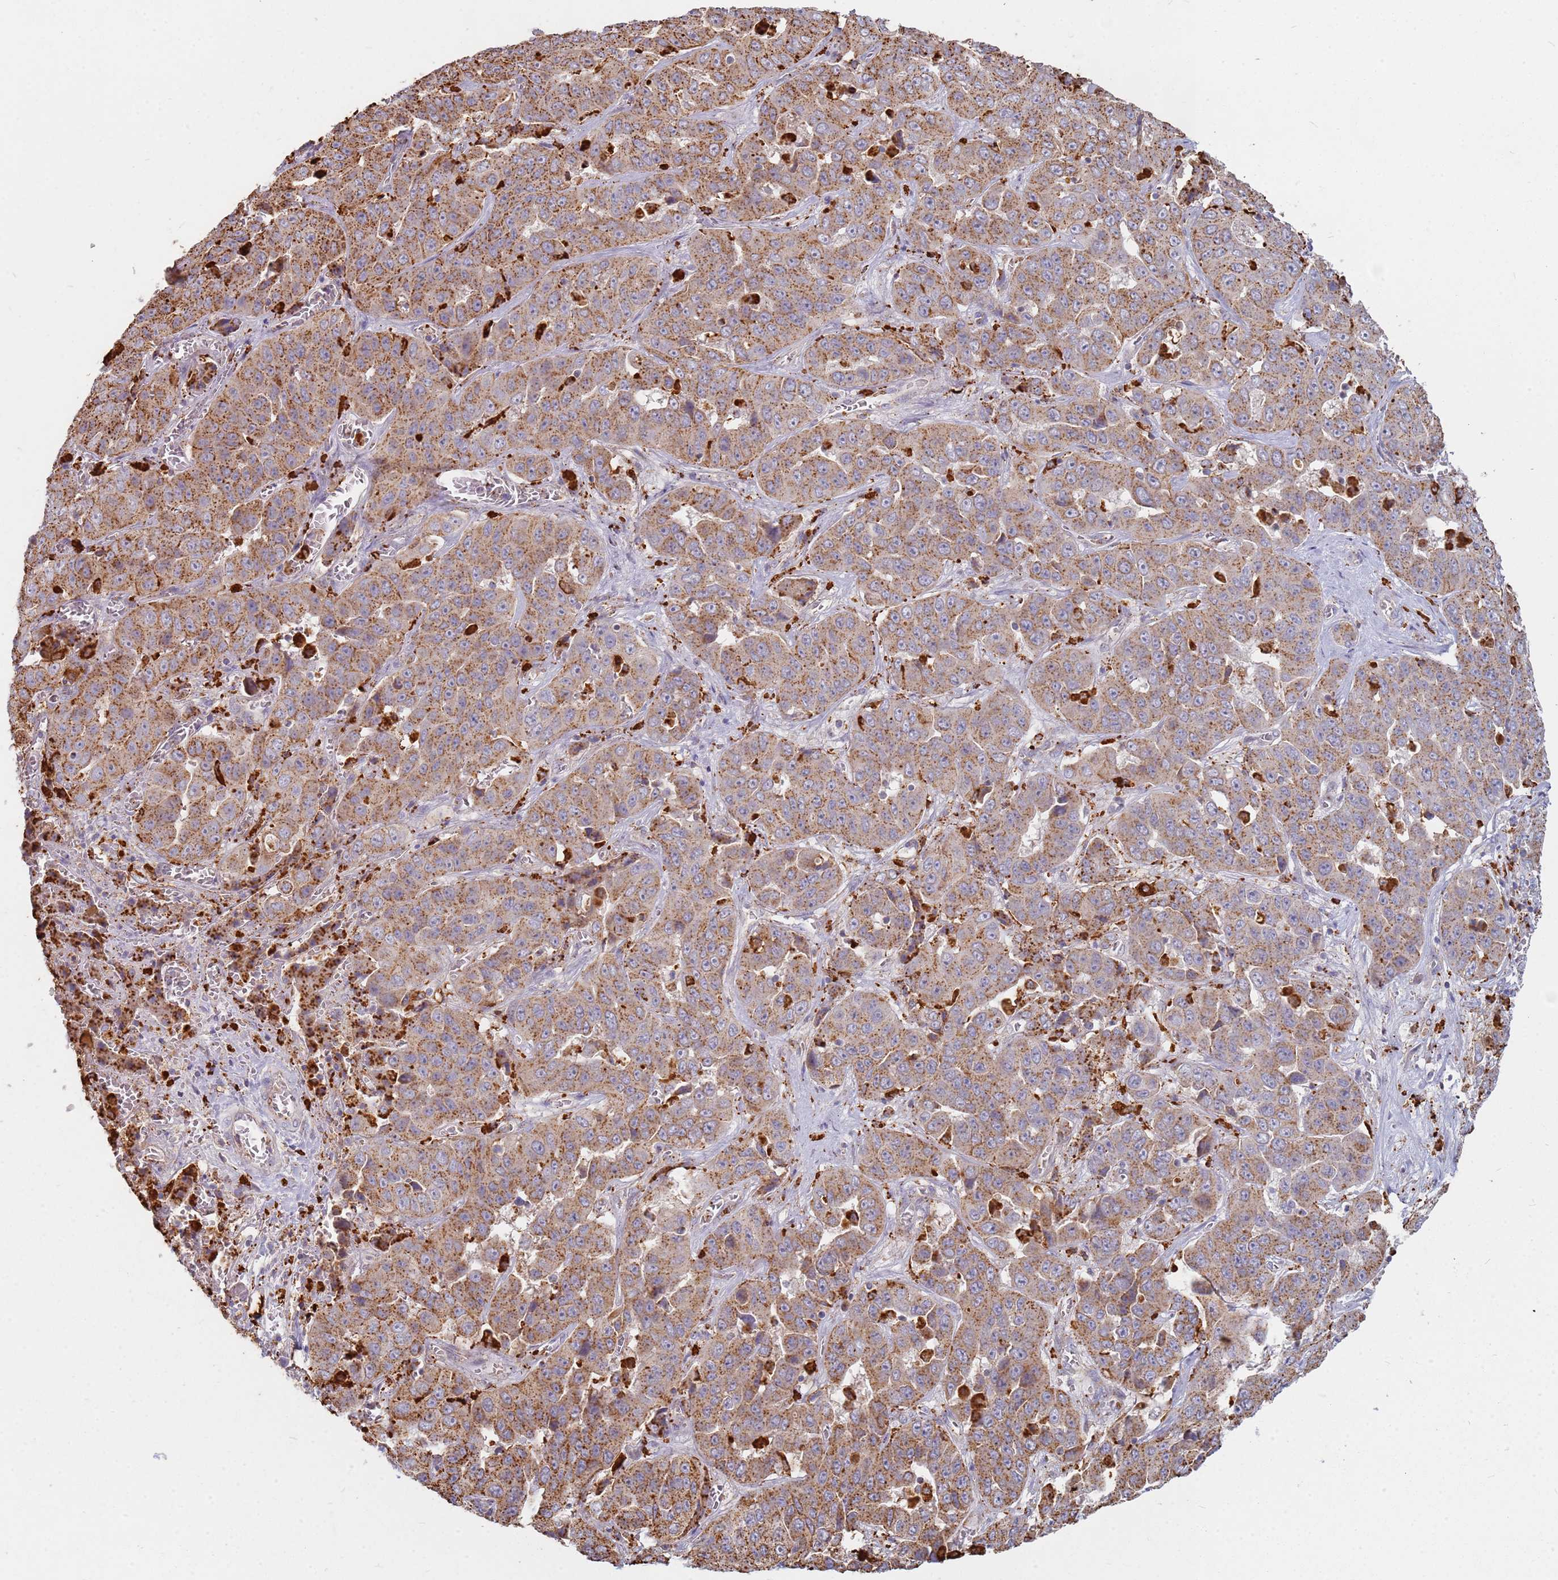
{"staining": {"intensity": "moderate", "quantity": ">75%", "location": "cytoplasmic/membranous"}, "tissue": "liver cancer", "cell_type": "Tumor cells", "image_type": "cancer", "snomed": [{"axis": "morphology", "description": "Cholangiocarcinoma"}, {"axis": "topography", "description": "Liver"}], "caption": "Human liver cancer stained for a protein (brown) shows moderate cytoplasmic/membranous positive positivity in approximately >75% of tumor cells.", "gene": "TMEM229B", "patient": {"sex": "female", "age": 52}}